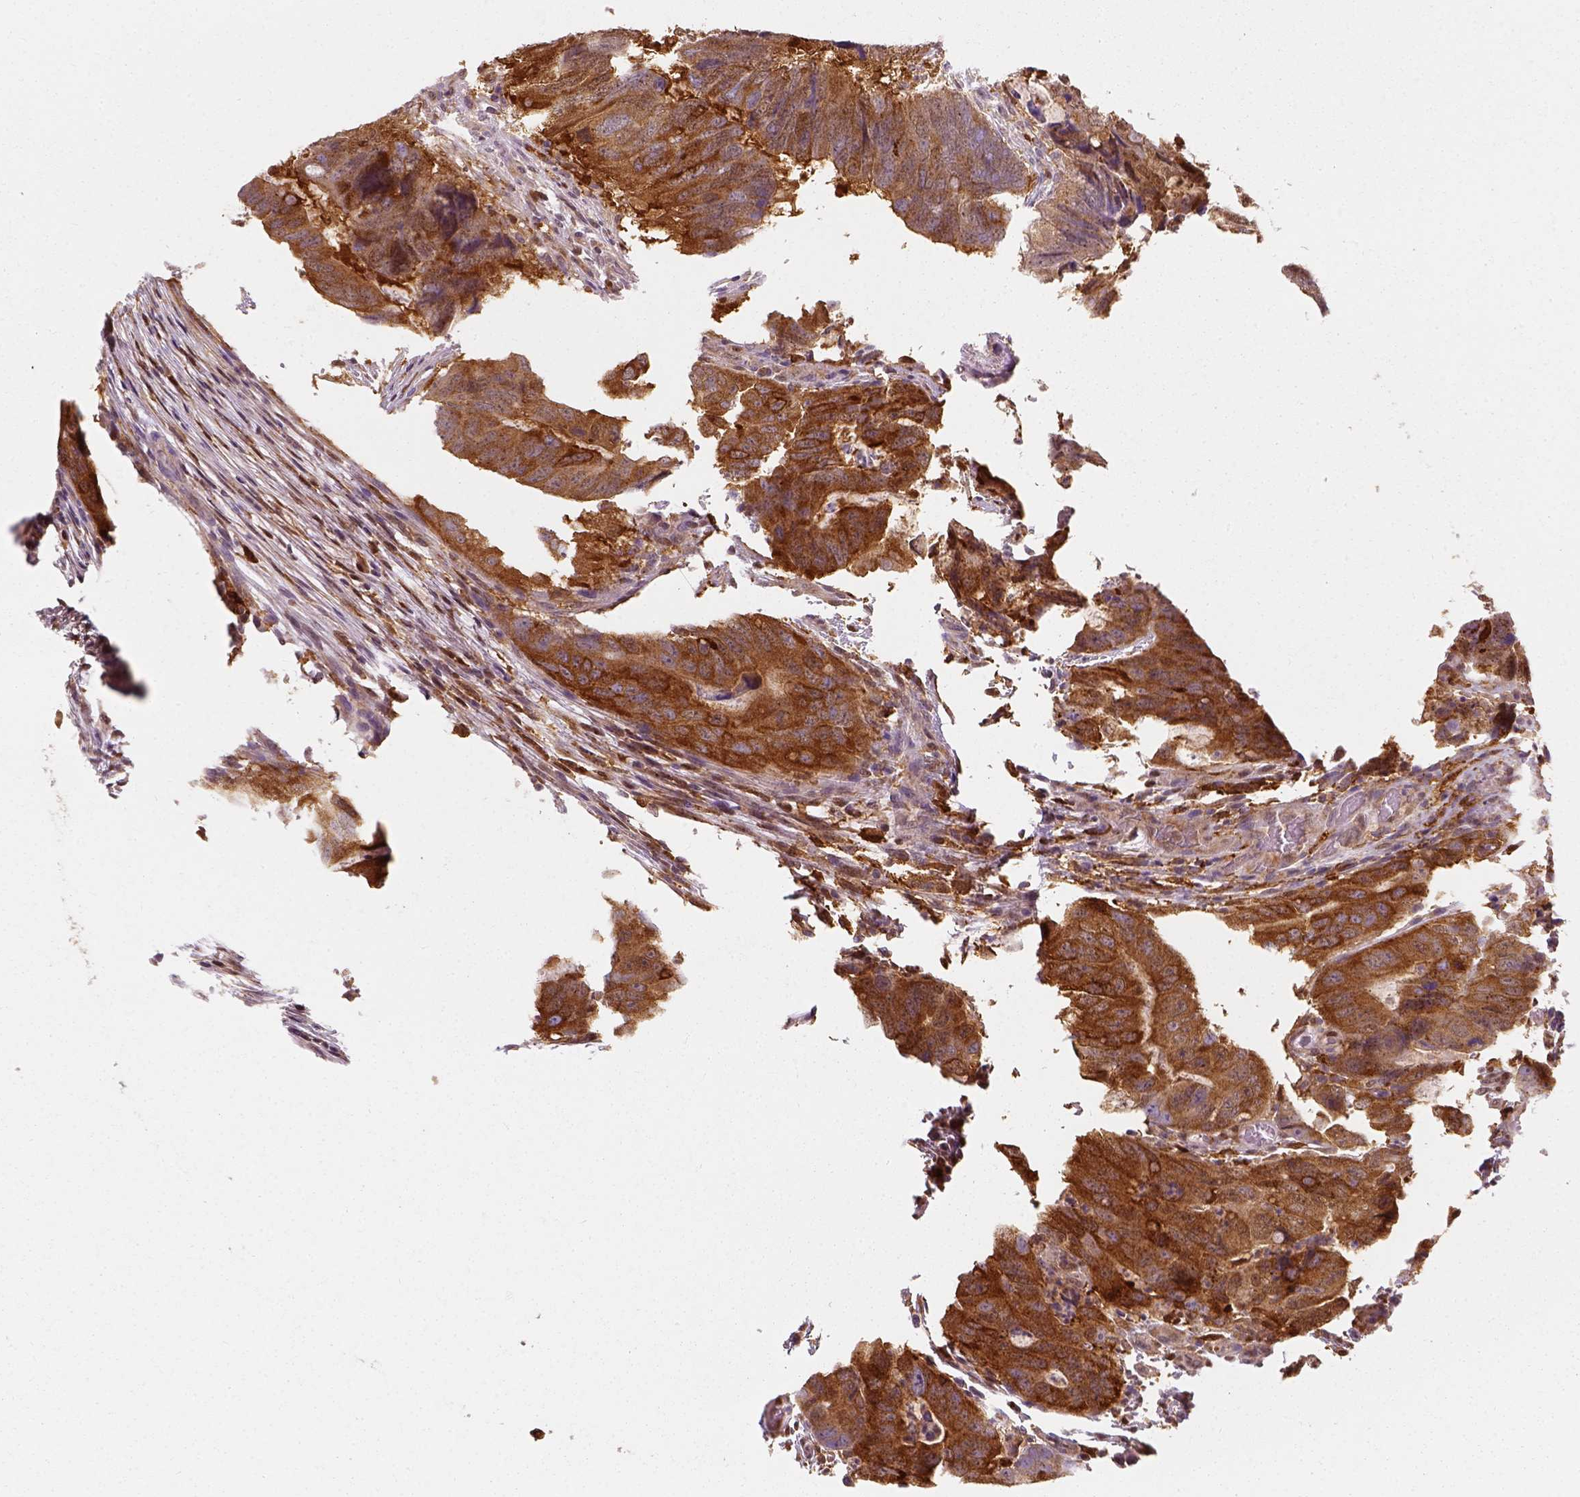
{"staining": {"intensity": "strong", "quantity": ">75%", "location": "cytoplasmic/membranous"}, "tissue": "colorectal cancer", "cell_type": "Tumor cells", "image_type": "cancer", "snomed": [{"axis": "morphology", "description": "Adenocarcinoma, NOS"}, {"axis": "topography", "description": "Colon"}], "caption": "Immunohistochemistry of human colorectal cancer demonstrates high levels of strong cytoplasmic/membranous staining in about >75% of tumor cells.", "gene": "SQSTM1", "patient": {"sex": "male", "age": 79}}